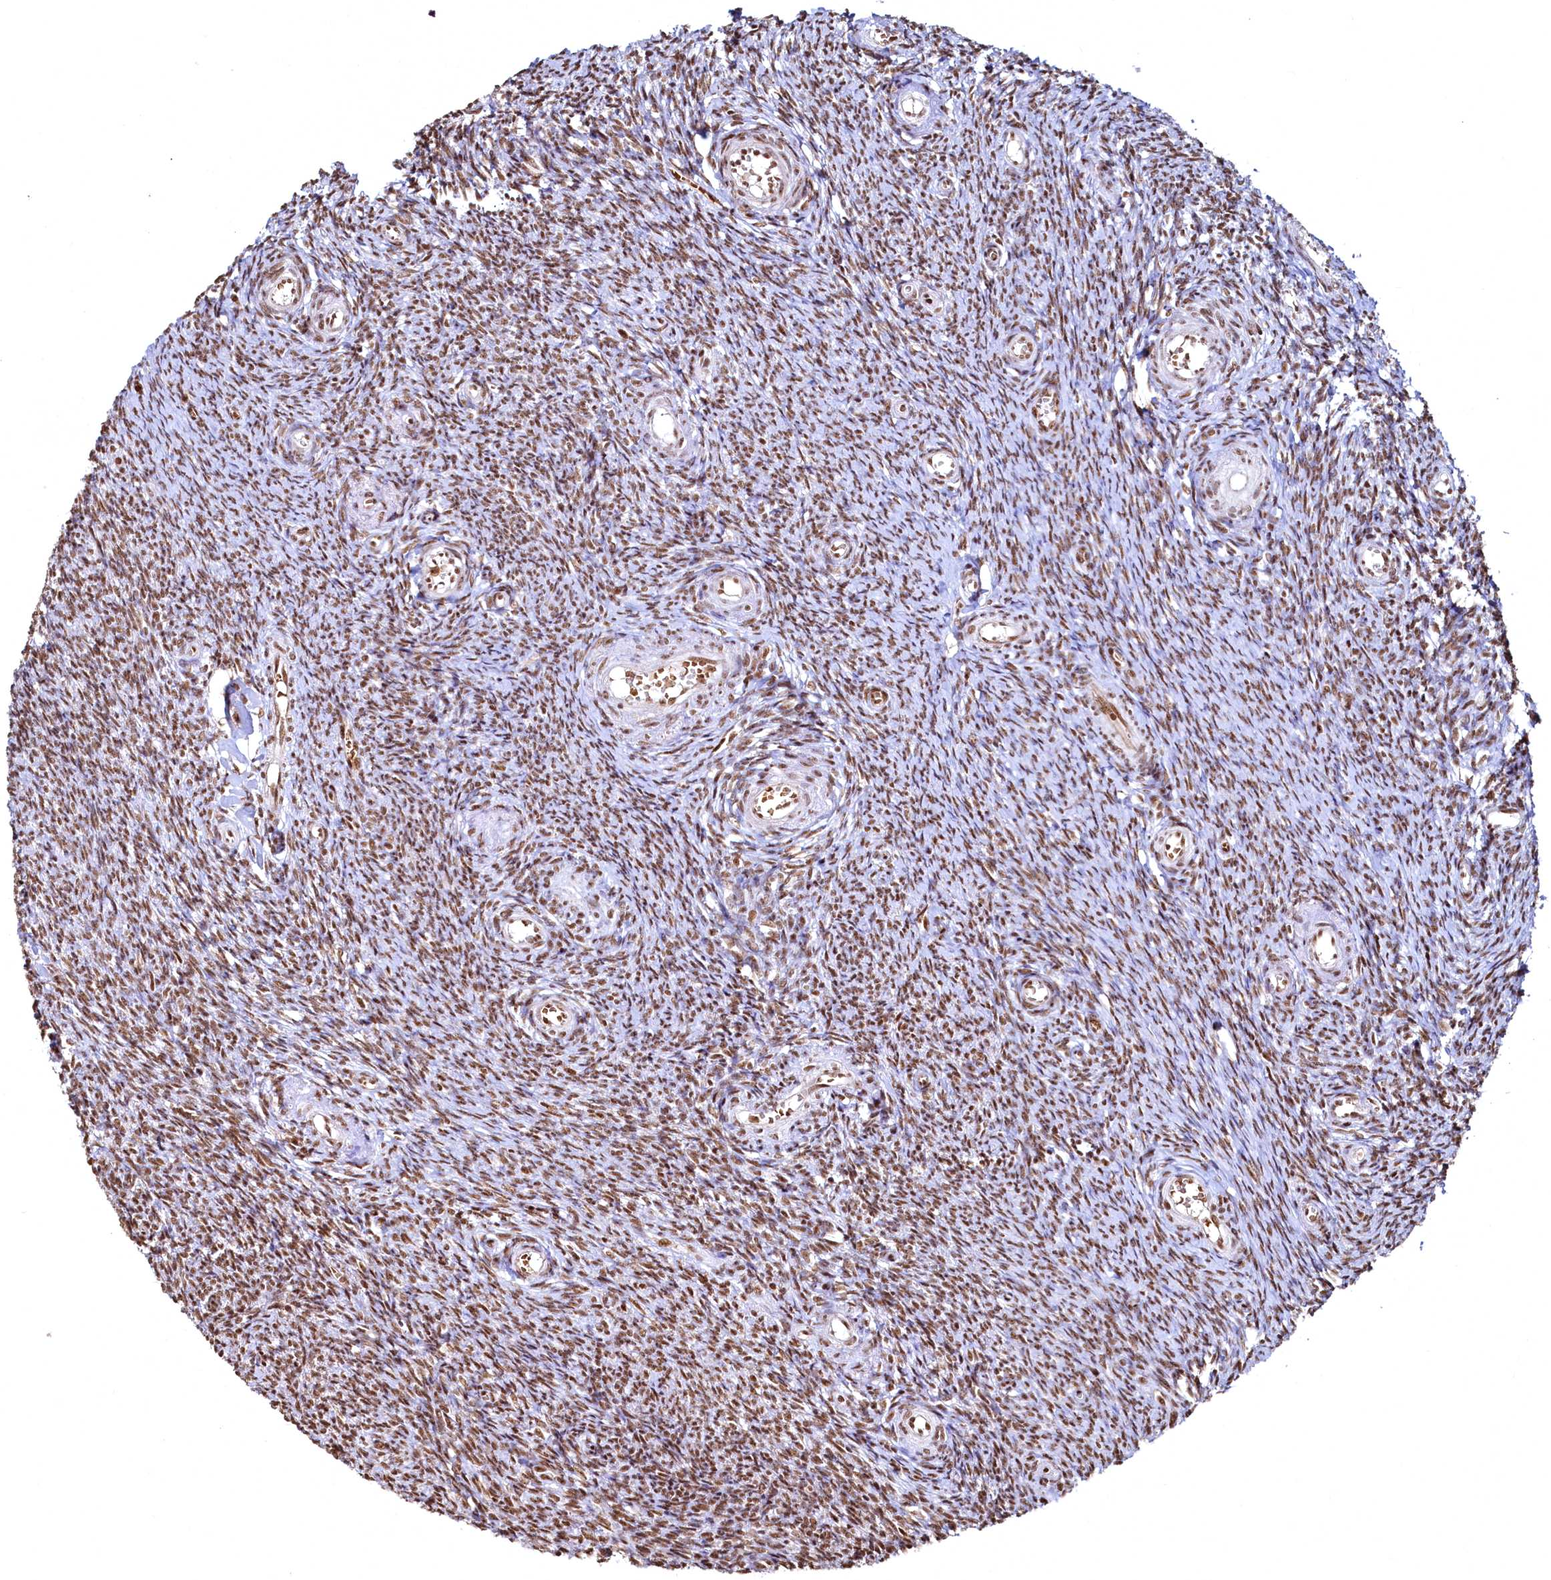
{"staining": {"intensity": "moderate", "quantity": ">75%", "location": "nuclear"}, "tissue": "ovary", "cell_type": "Ovarian stroma cells", "image_type": "normal", "snomed": [{"axis": "morphology", "description": "Normal tissue, NOS"}, {"axis": "topography", "description": "Ovary"}], "caption": "Immunohistochemistry (IHC) micrograph of benign ovary stained for a protein (brown), which exhibits medium levels of moderate nuclear positivity in about >75% of ovarian stroma cells.", "gene": "RSRC2", "patient": {"sex": "female", "age": 44}}